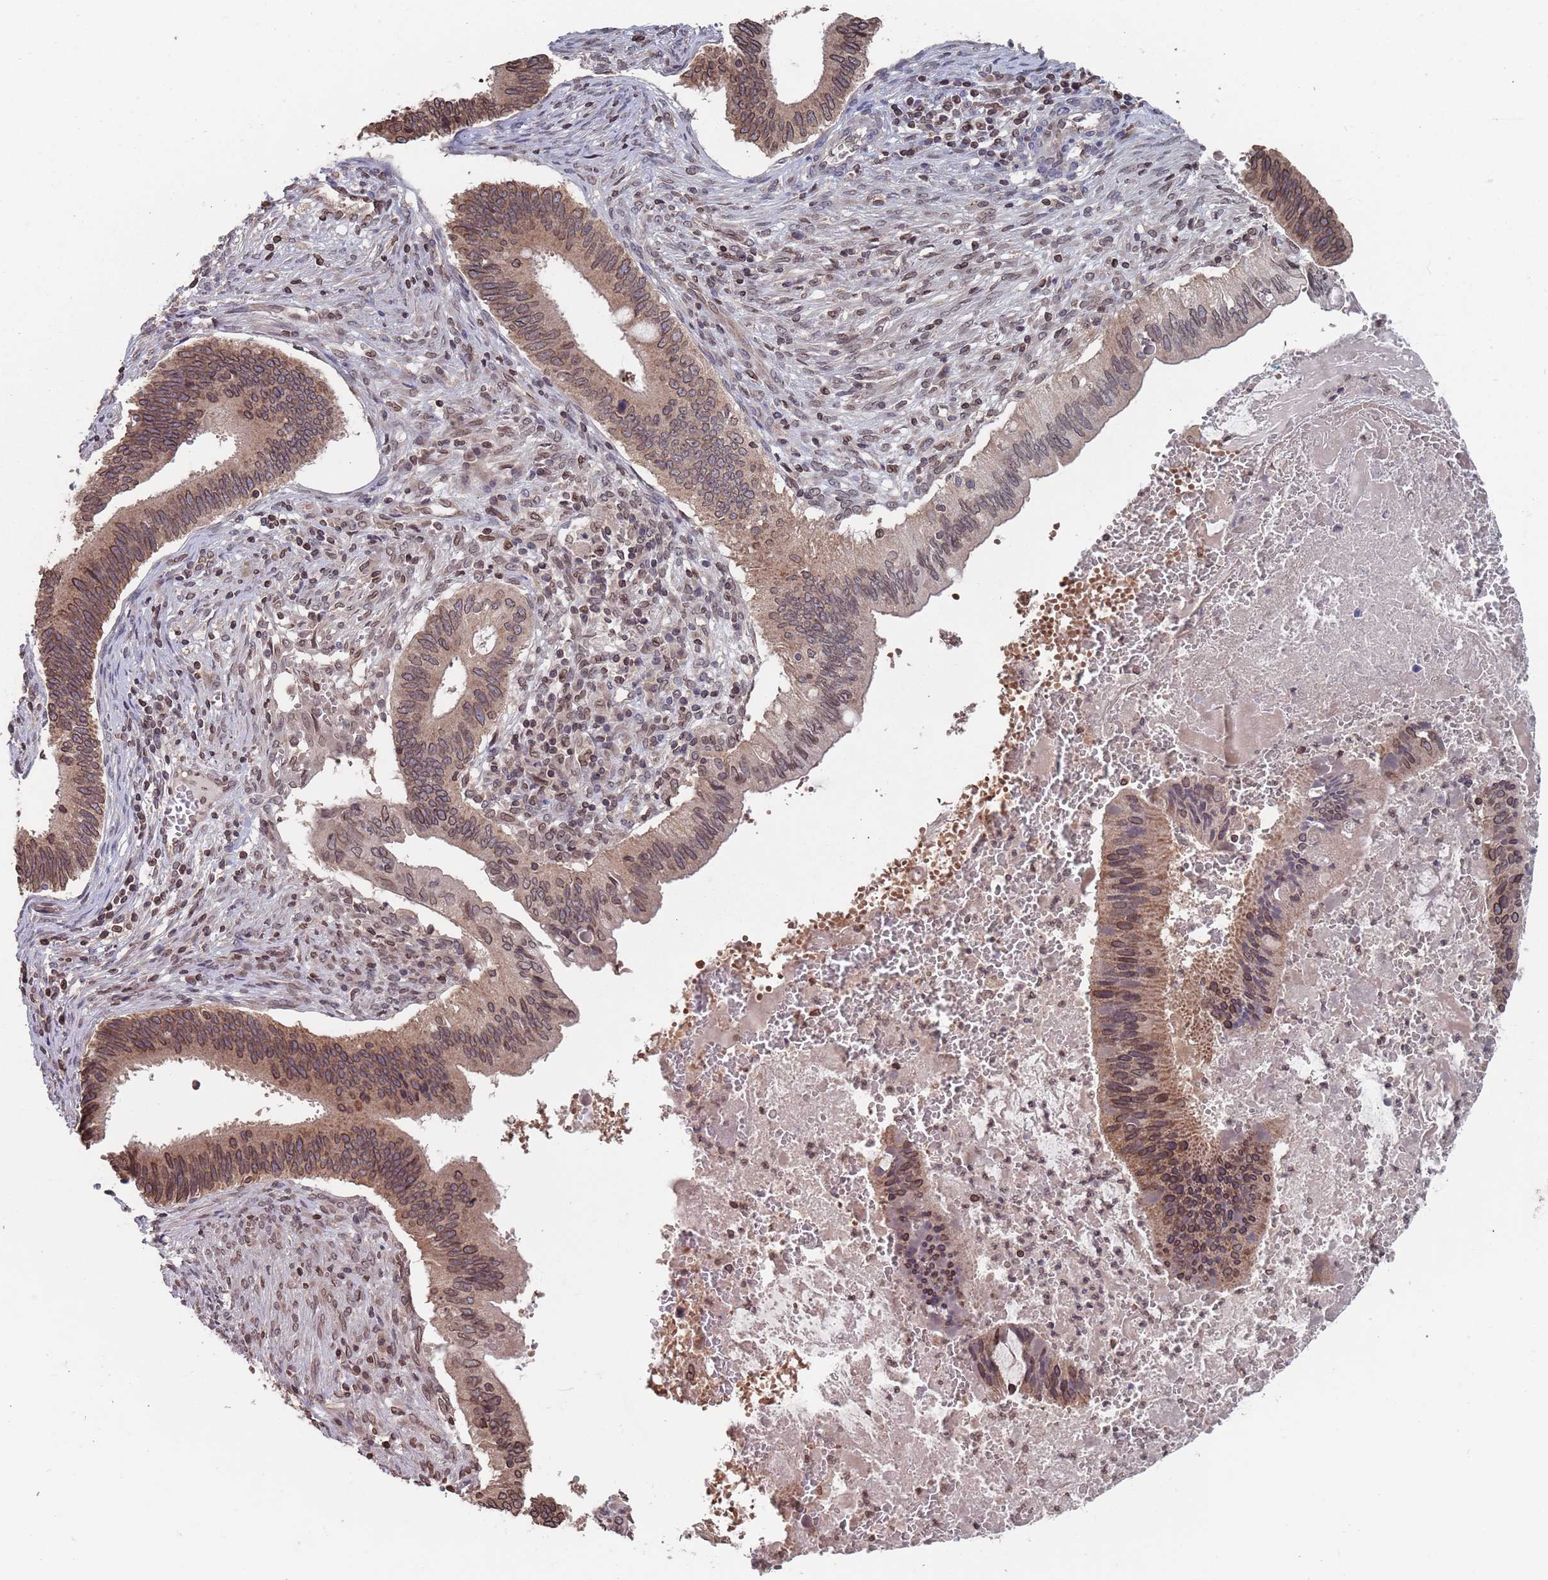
{"staining": {"intensity": "moderate", "quantity": ">75%", "location": "cytoplasmic/membranous,nuclear"}, "tissue": "cervical cancer", "cell_type": "Tumor cells", "image_type": "cancer", "snomed": [{"axis": "morphology", "description": "Adenocarcinoma, NOS"}, {"axis": "topography", "description": "Cervix"}], "caption": "Protein staining exhibits moderate cytoplasmic/membranous and nuclear staining in about >75% of tumor cells in cervical cancer (adenocarcinoma).", "gene": "SDHAF3", "patient": {"sex": "female", "age": 42}}